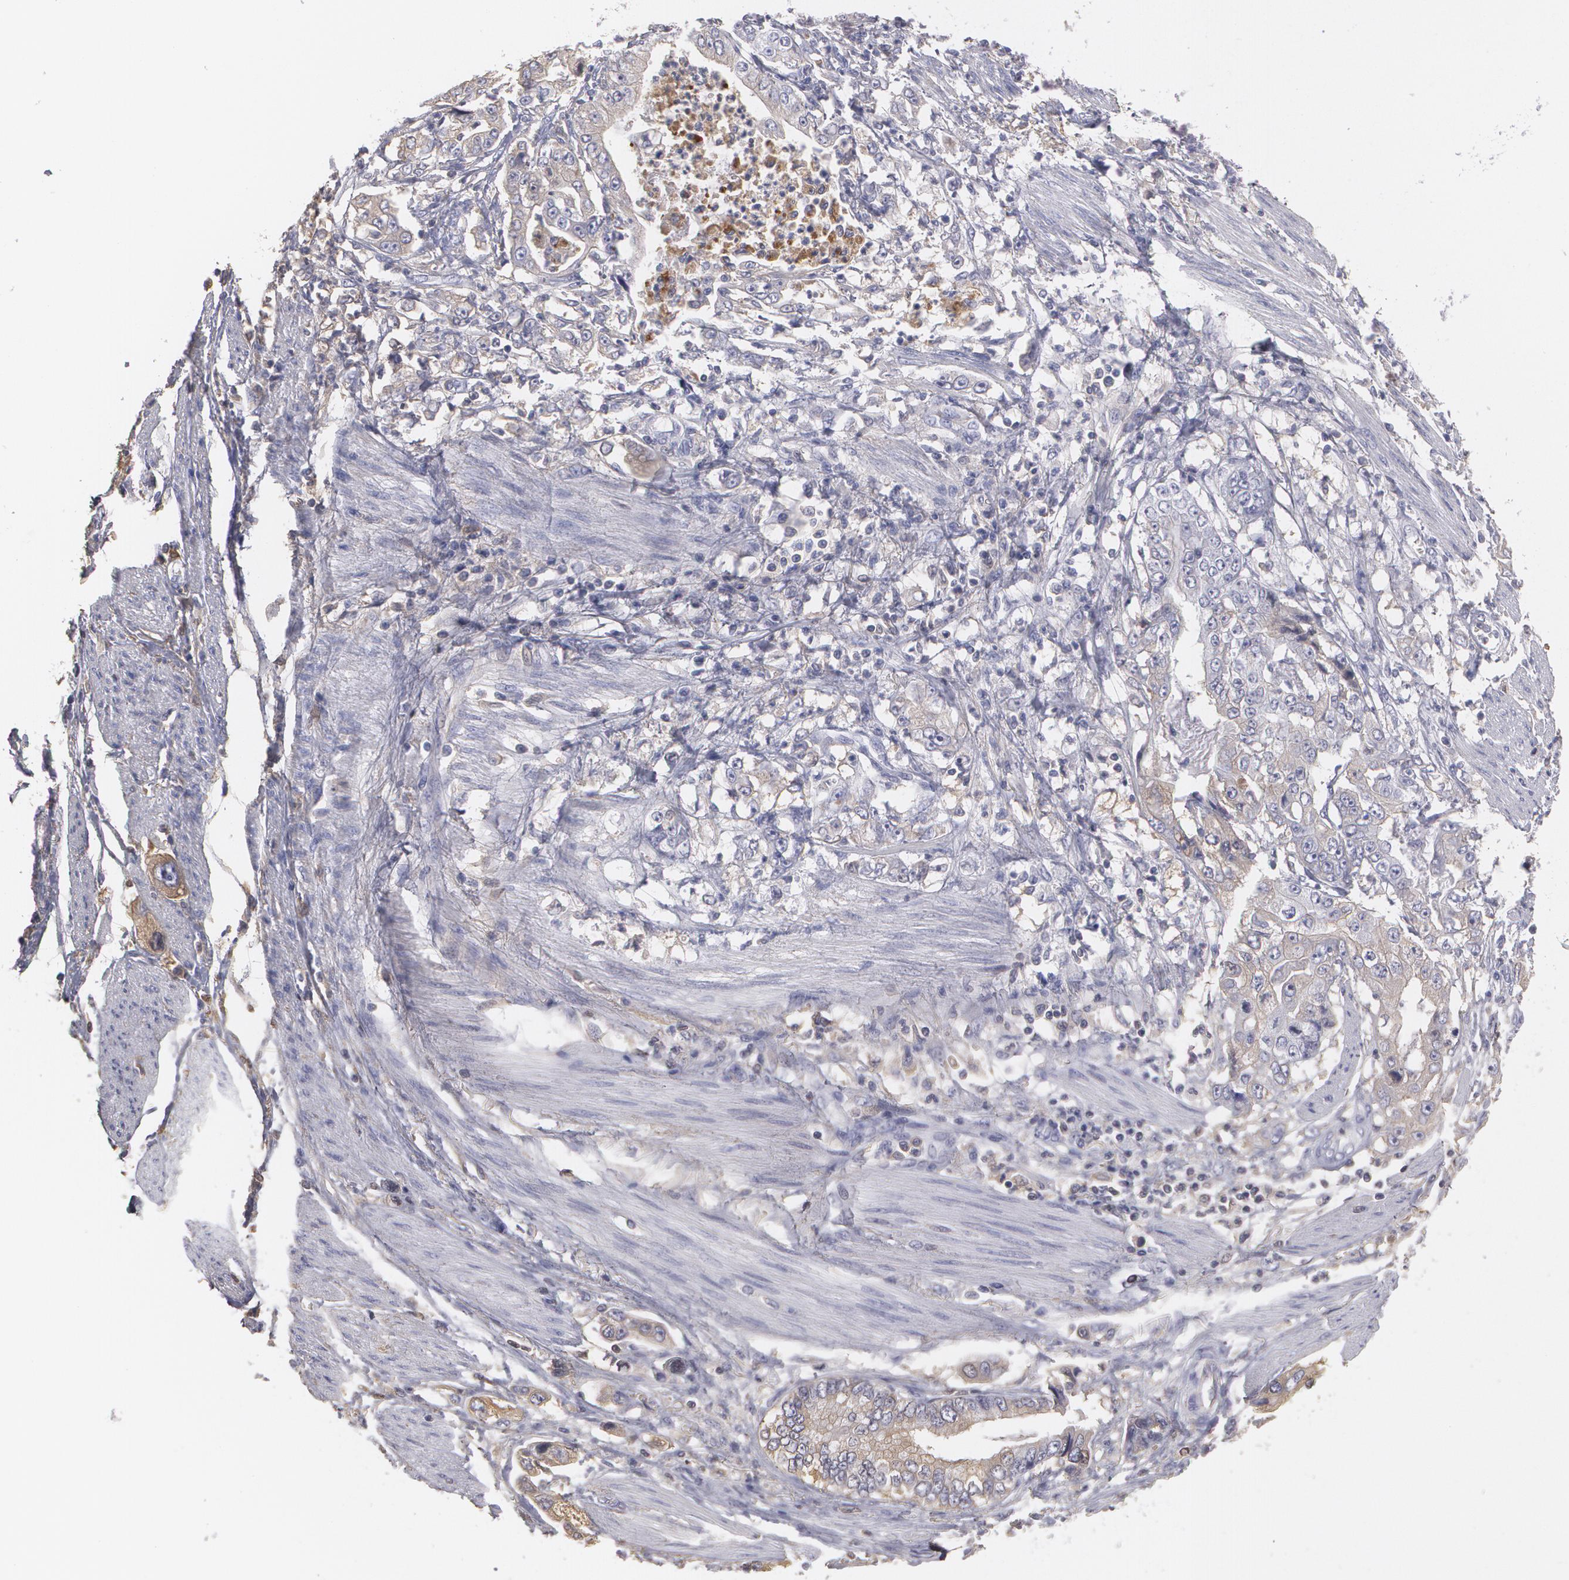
{"staining": {"intensity": "weak", "quantity": "<25%", "location": "cytoplasmic/membranous"}, "tissue": "stomach cancer", "cell_type": "Tumor cells", "image_type": "cancer", "snomed": [{"axis": "morphology", "description": "Adenocarcinoma, NOS"}, {"axis": "topography", "description": "Pancreas"}, {"axis": "topography", "description": "Stomach, upper"}], "caption": "The photomicrograph reveals no significant positivity in tumor cells of adenocarcinoma (stomach). (DAB (3,3'-diaminobenzidine) immunohistochemistry (IHC) with hematoxylin counter stain).", "gene": "SERPINA1", "patient": {"sex": "male", "age": 77}}